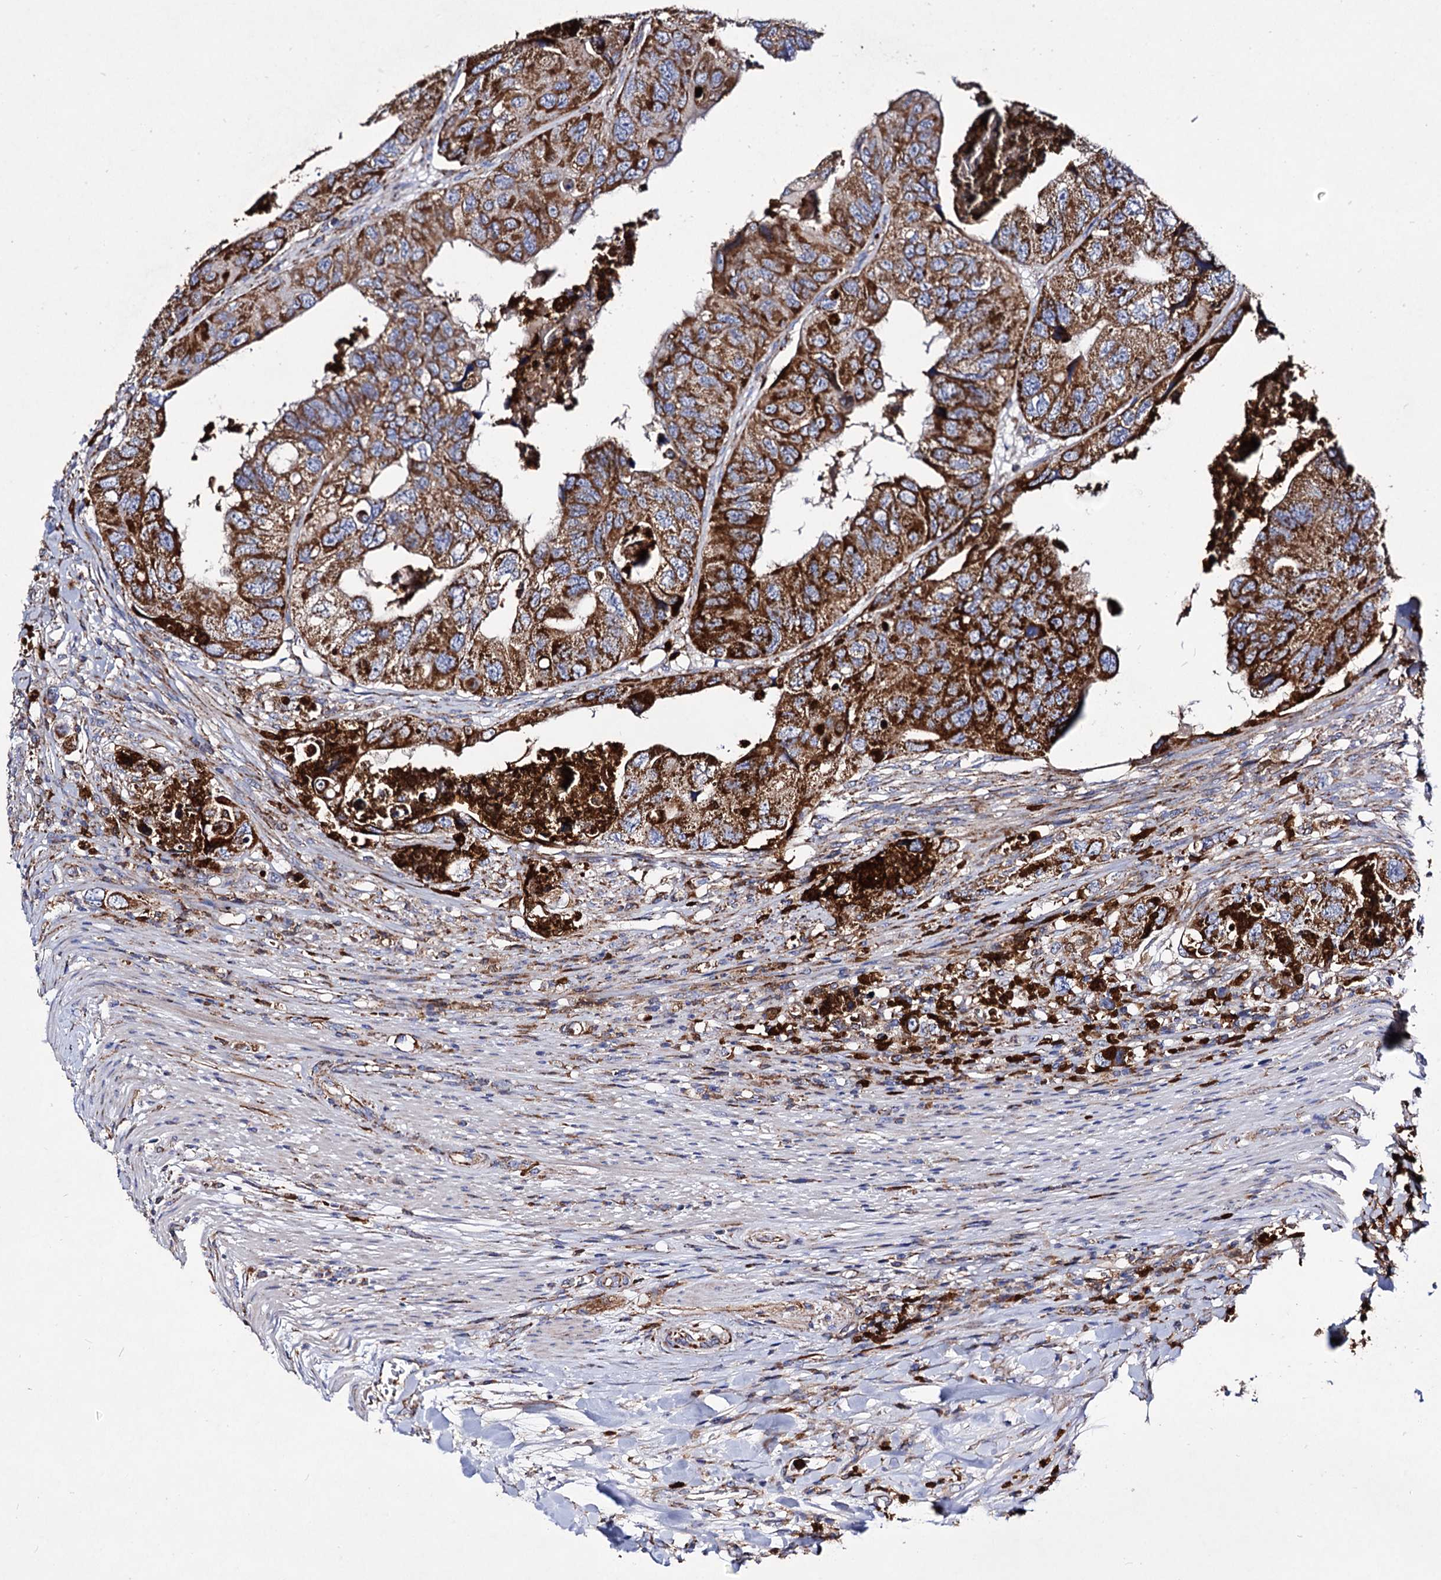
{"staining": {"intensity": "strong", "quantity": ">75%", "location": "cytoplasmic/membranous"}, "tissue": "colorectal cancer", "cell_type": "Tumor cells", "image_type": "cancer", "snomed": [{"axis": "morphology", "description": "Adenocarcinoma, NOS"}, {"axis": "topography", "description": "Rectum"}], "caption": "Immunohistochemical staining of human adenocarcinoma (colorectal) shows strong cytoplasmic/membranous protein staining in approximately >75% of tumor cells. Using DAB (brown) and hematoxylin (blue) stains, captured at high magnification using brightfield microscopy.", "gene": "ACAD9", "patient": {"sex": "male", "age": 63}}